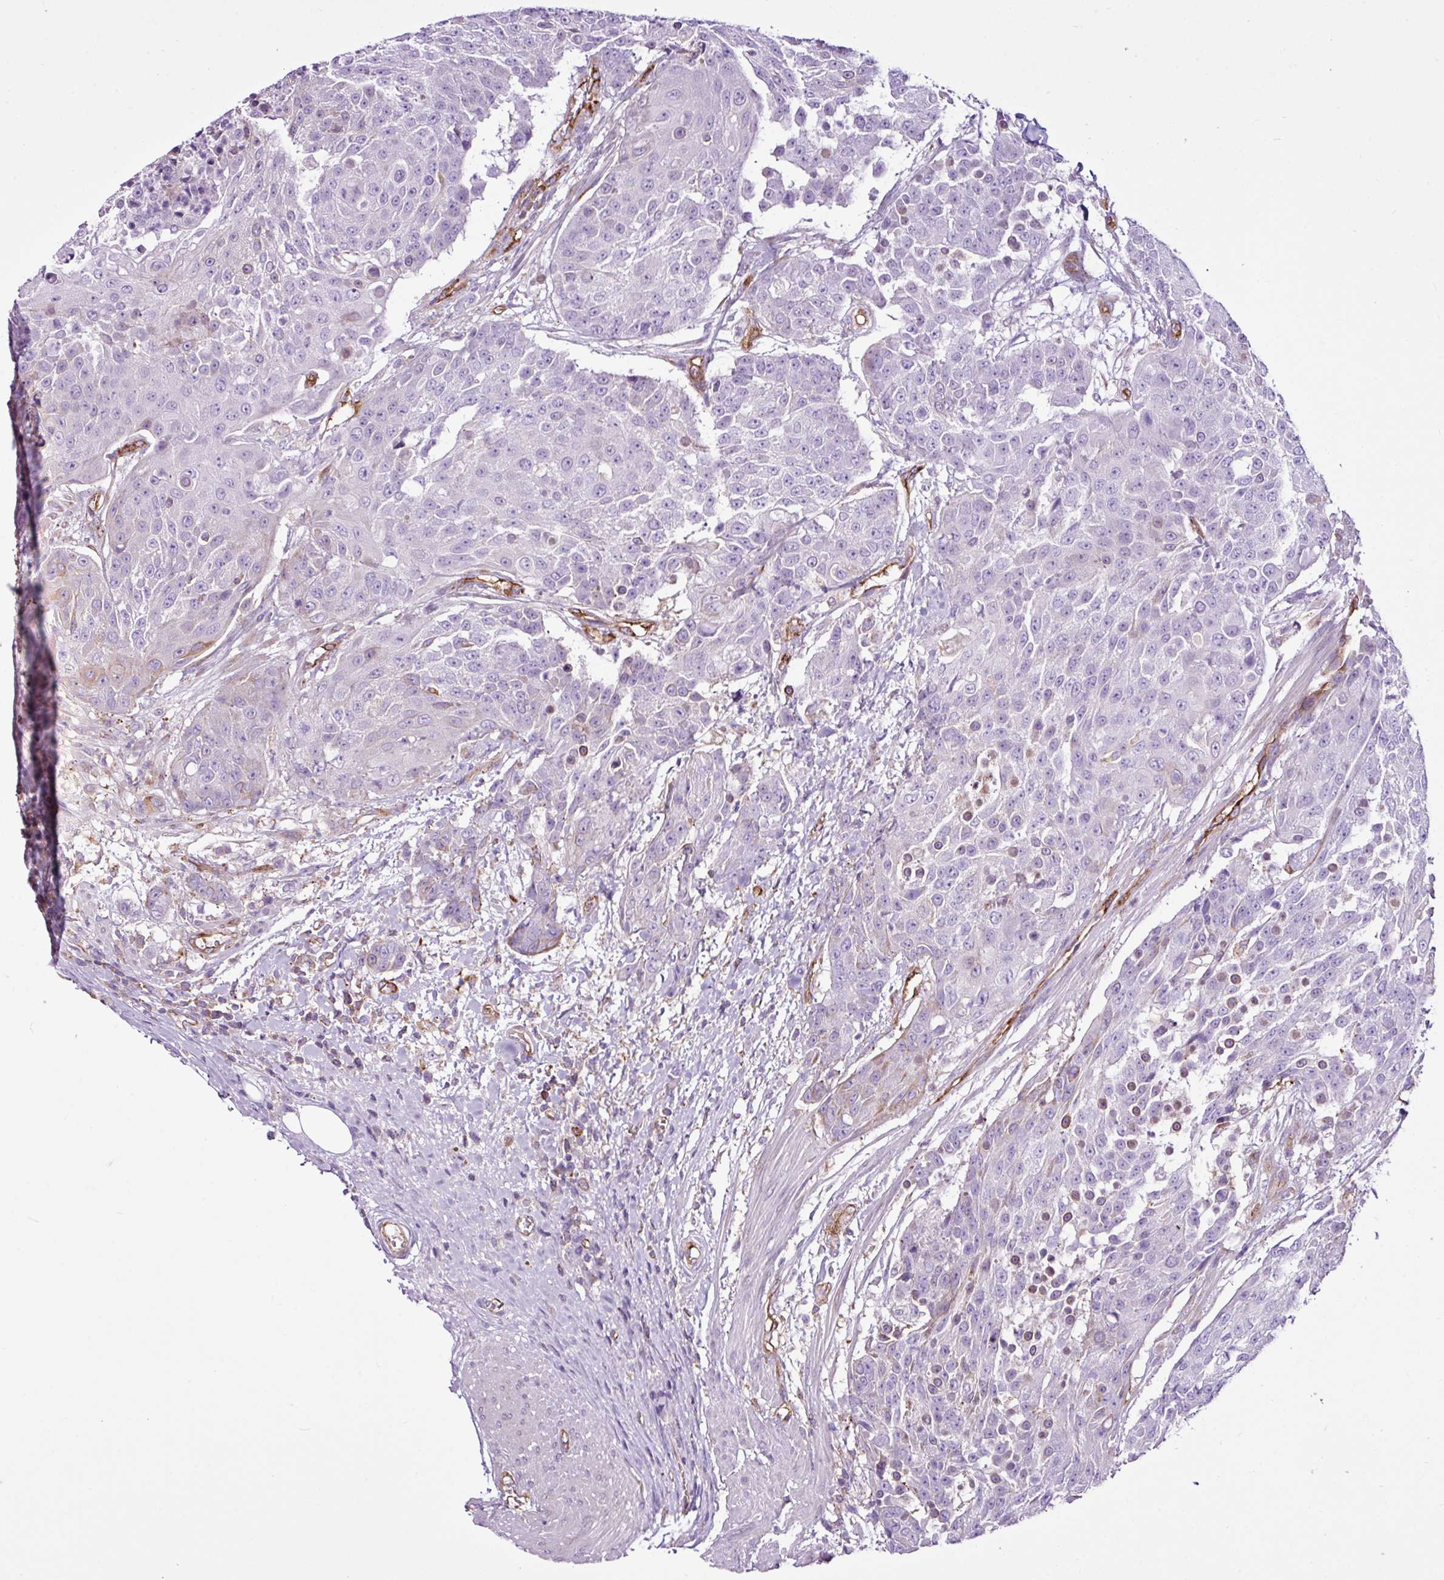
{"staining": {"intensity": "negative", "quantity": "none", "location": "none"}, "tissue": "urothelial cancer", "cell_type": "Tumor cells", "image_type": "cancer", "snomed": [{"axis": "morphology", "description": "Urothelial carcinoma, High grade"}, {"axis": "topography", "description": "Urinary bladder"}], "caption": "High-grade urothelial carcinoma was stained to show a protein in brown. There is no significant expression in tumor cells.", "gene": "EME2", "patient": {"sex": "female", "age": 63}}